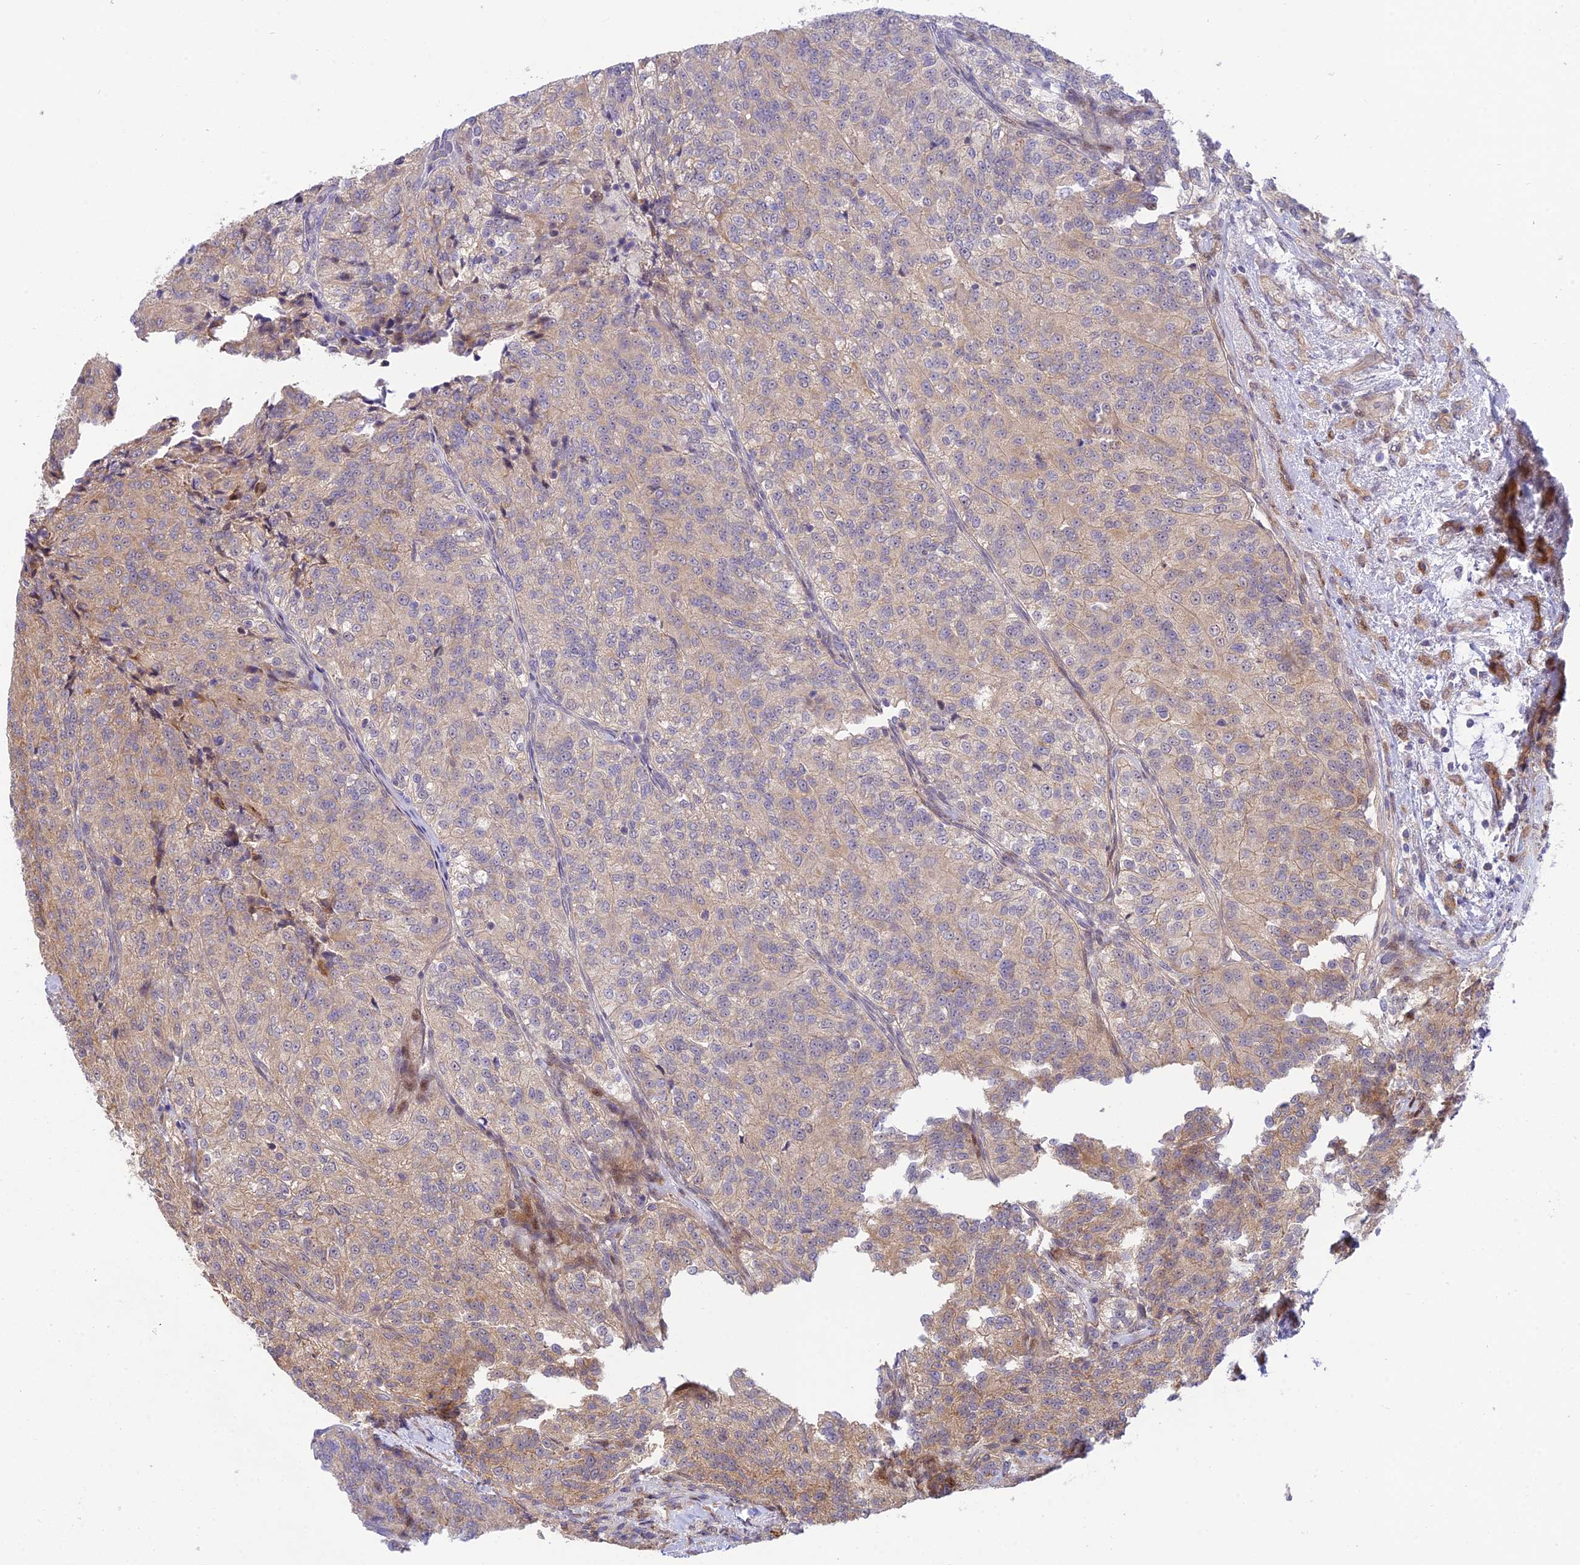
{"staining": {"intensity": "weak", "quantity": "25%-75%", "location": "cytoplasmic/membranous"}, "tissue": "renal cancer", "cell_type": "Tumor cells", "image_type": "cancer", "snomed": [{"axis": "morphology", "description": "Adenocarcinoma, NOS"}, {"axis": "topography", "description": "Kidney"}], "caption": "Immunohistochemical staining of human adenocarcinoma (renal) reveals weak cytoplasmic/membranous protein positivity in about 25%-75% of tumor cells.", "gene": "ZNF584", "patient": {"sex": "female", "age": 63}}